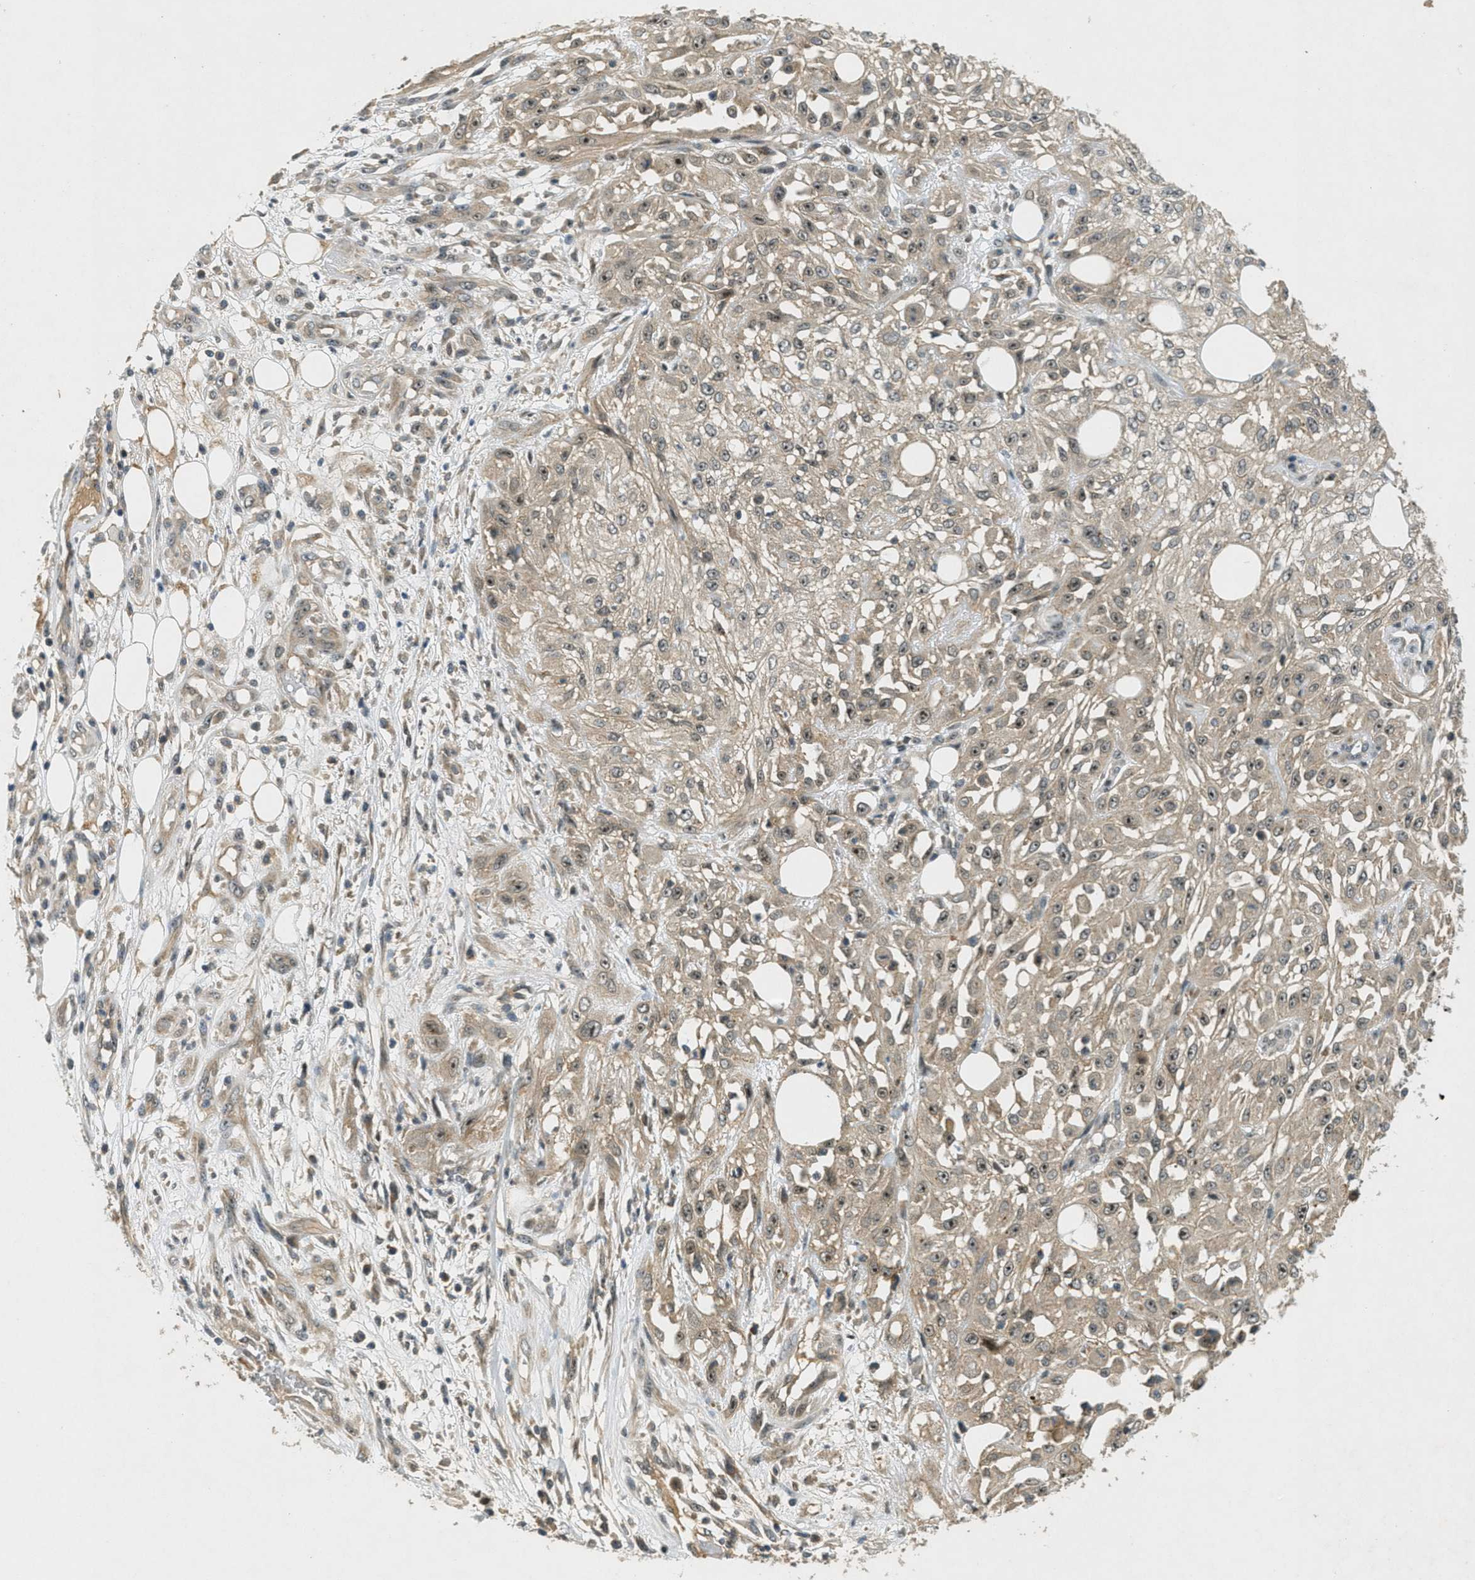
{"staining": {"intensity": "weak", "quantity": ">75%", "location": "cytoplasmic/membranous"}, "tissue": "skin cancer", "cell_type": "Tumor cells", "image_type": "cancer", "snomed": [{"axis": "morphology", "description": "Squamous cell carcinoma, NOS"}, {"axis": "morphology", "description": "Squamous cell carcinoma, metastatic, NOS"}, {"axis": "topography", "description": "Skin"}, {"axis": "topography", "description": "Lymph node"}], "caption": "Brown immunohistochemical staining in human metastatic squamous cell carcinoma (skin) displays weak cytoplasmic/membranous expression in about >75% of tumor cells. Nuclei are stained in blue.", "gene": "STK11", "patient": {"sex": "male", "age": 75}}